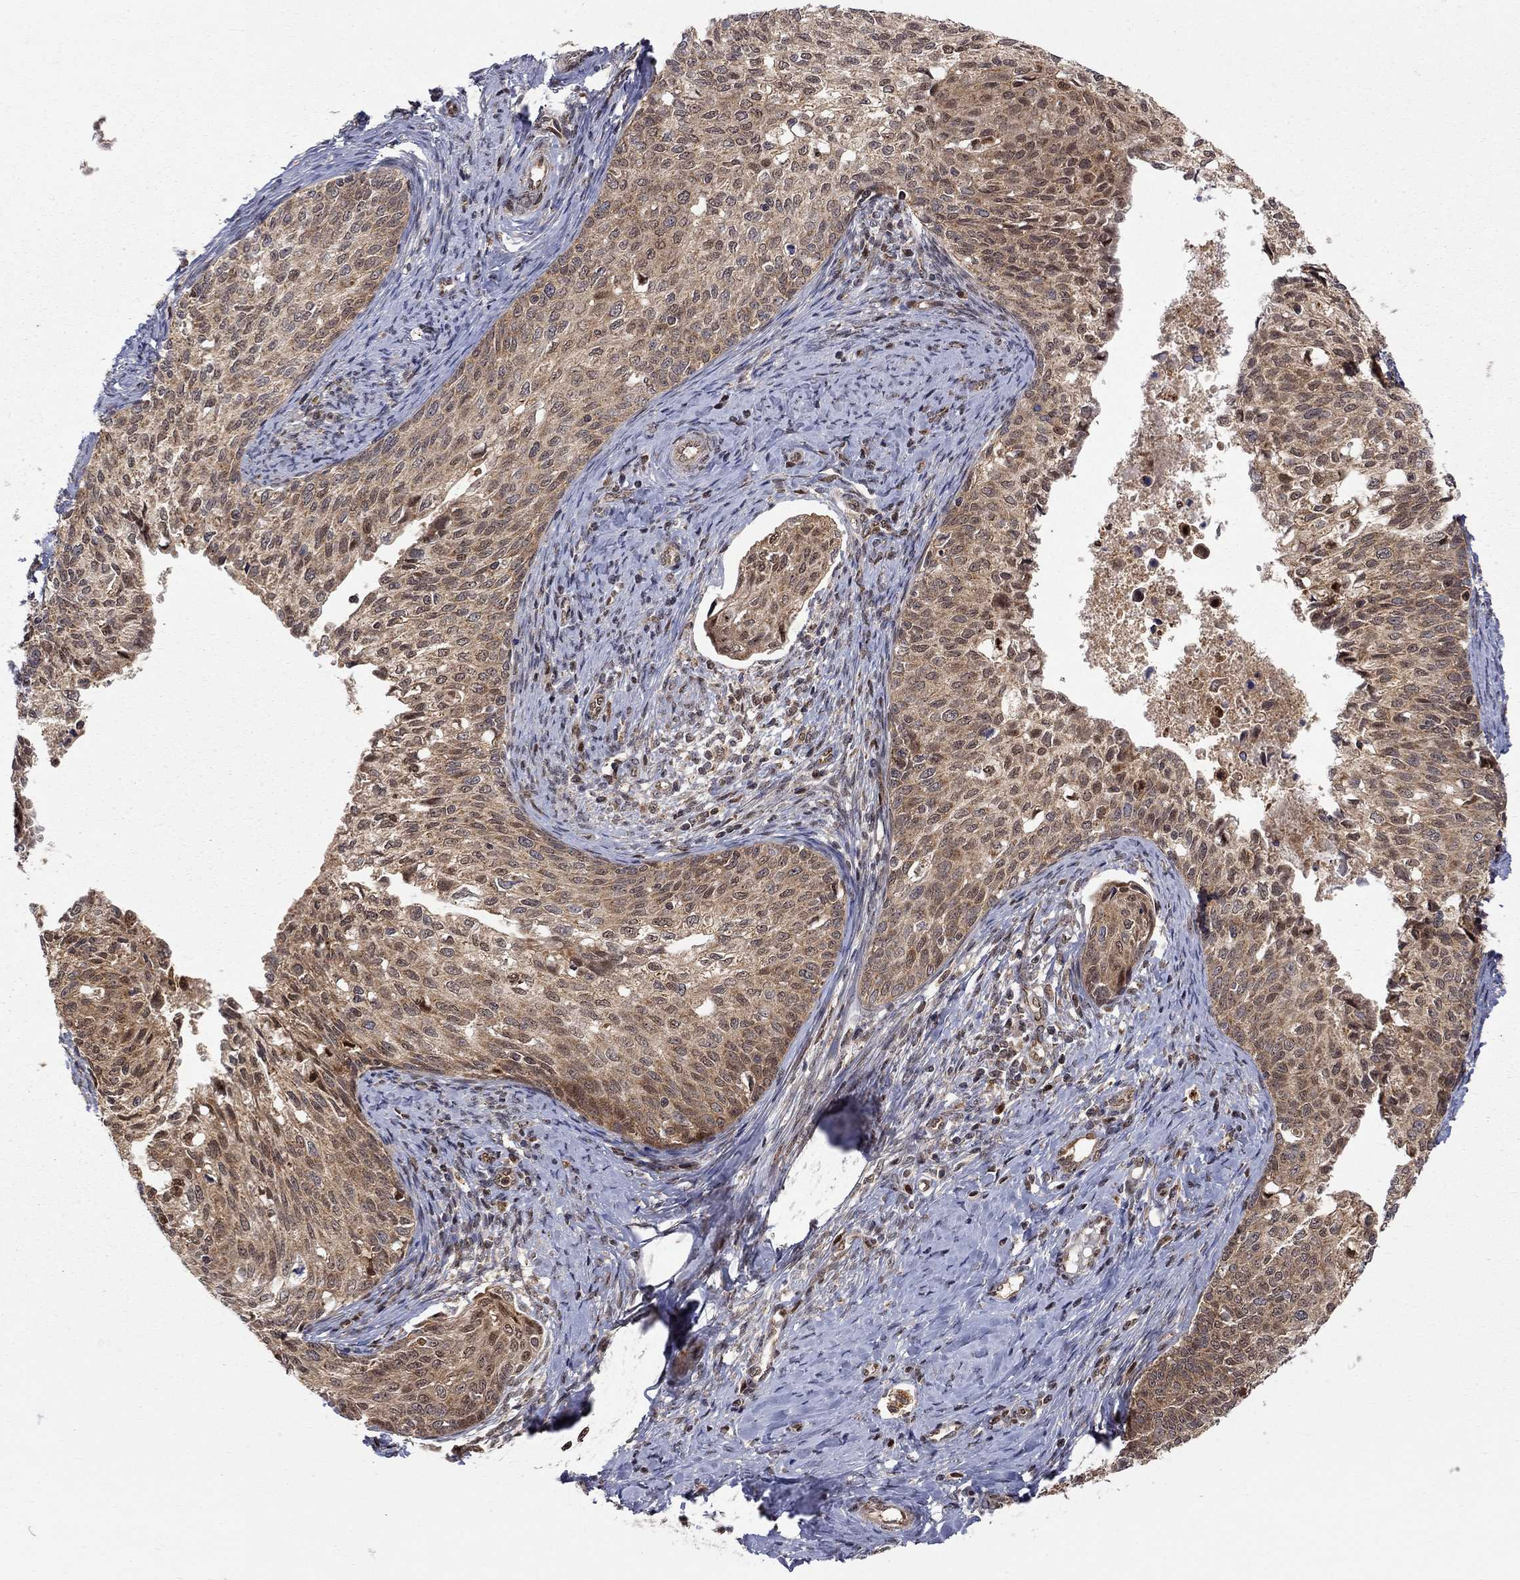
{"staining": {"intensity": "moderate", "quantity": ">75%", "location": "cytoplasmic/membranous"}, "tissue": "cervical cancer", "cell_type": "Tumor cells", "image_type": "cancer", "snomed": [{"axis": "morphology", "description": "Squamous cell carcinoma, NOS"}, {"axis": "topography", "description": "Cervix"}], "caption": "Human squamous cell carcinoma (cervical) stained with a protein marker displays moderate staining in tumor cells.", "gene": "ELOB", "patient": {"sex": "female", "age": 51}}